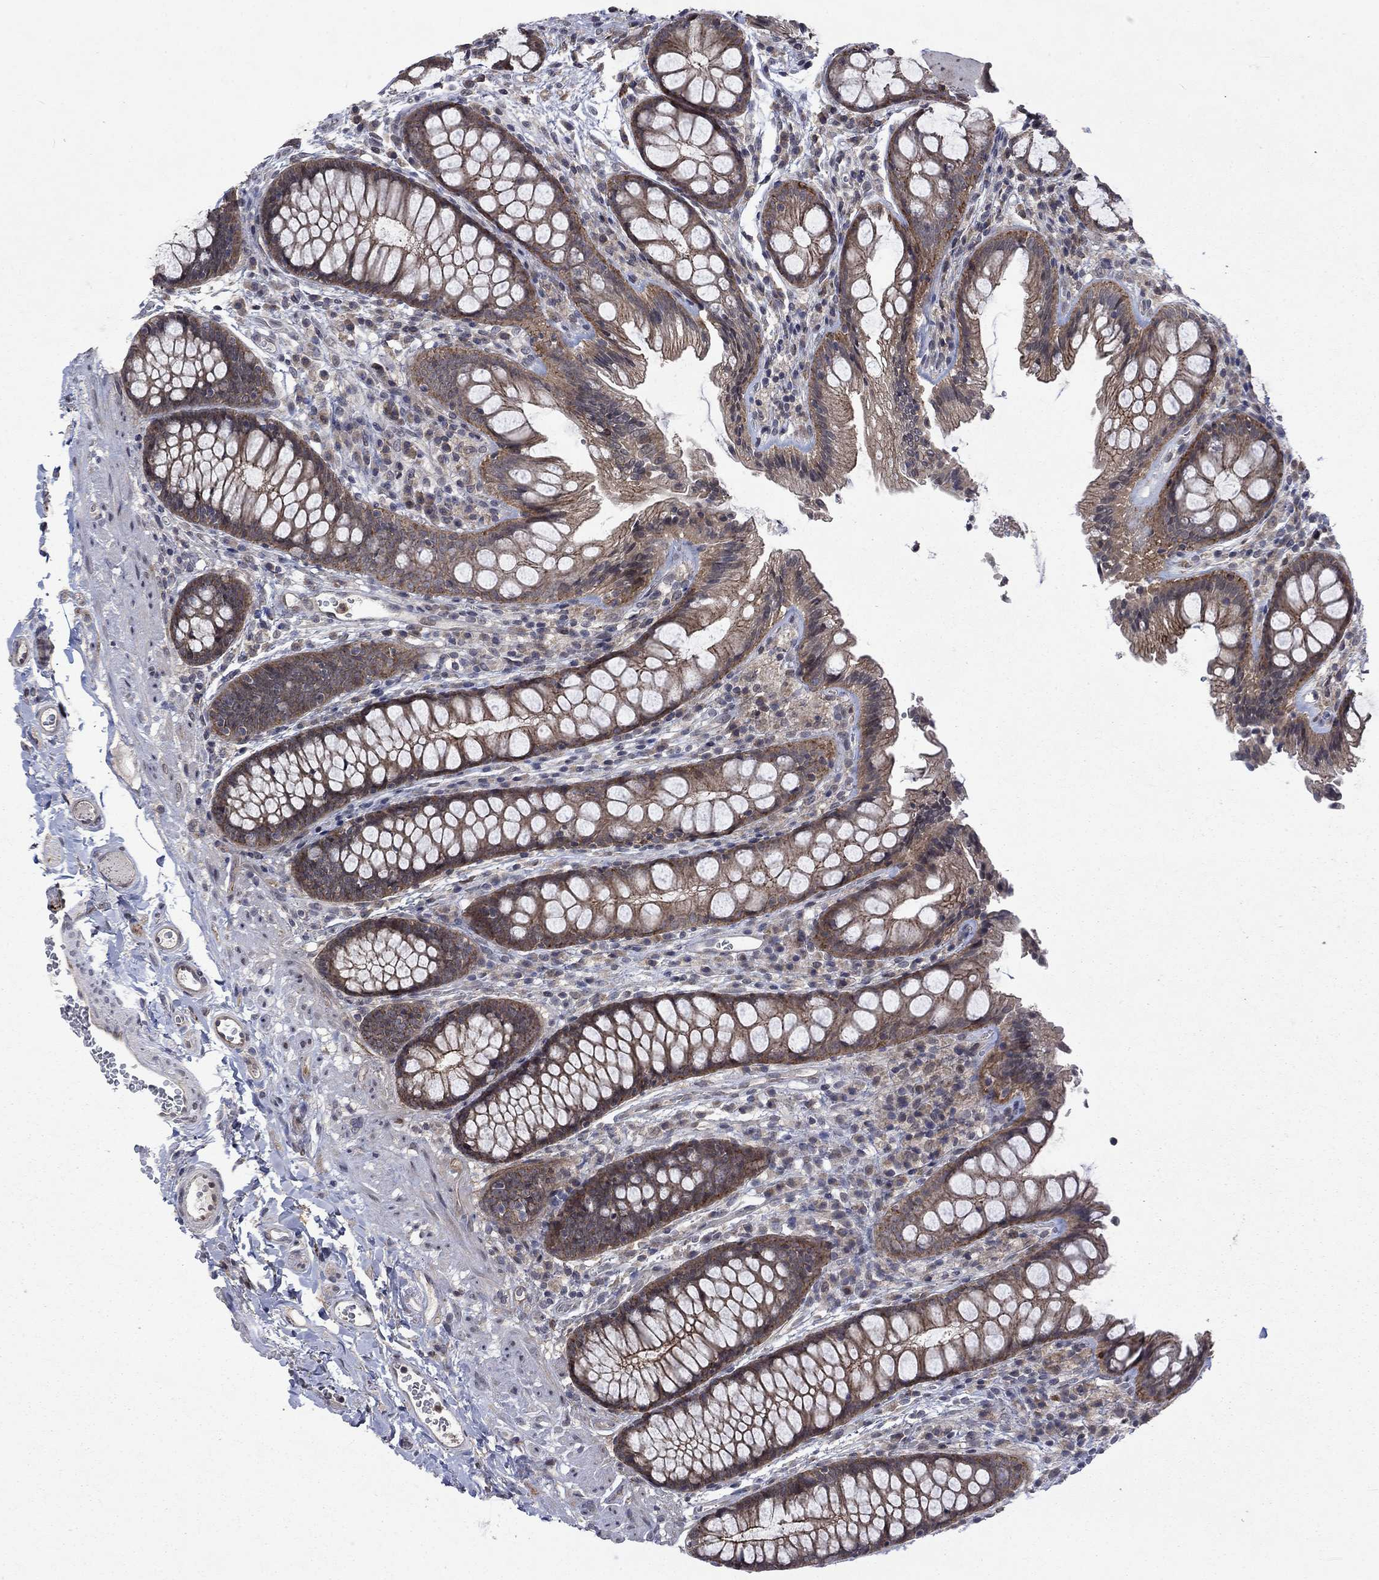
{"staining": {"intensity": "negative", "quantity": "none", "location": "none"}, "tissue": "colon", "cell_type": "Endothelial cells", "image_type": "normal", "snomed": [{"axis": "morphology", "description": "Normal tissue, NOS"}, {"axis": "topography", "description": "Colon"}], "caption": "Endothelial cells are negative for protein expression in benign human colon. (Stains: DAB IHC with hematoxylin counter stain, Microscopy: brightfield microscopy at high magnification).", "gene": "PPP1R9A", "patient": {"sex": "female", "age": 86}}